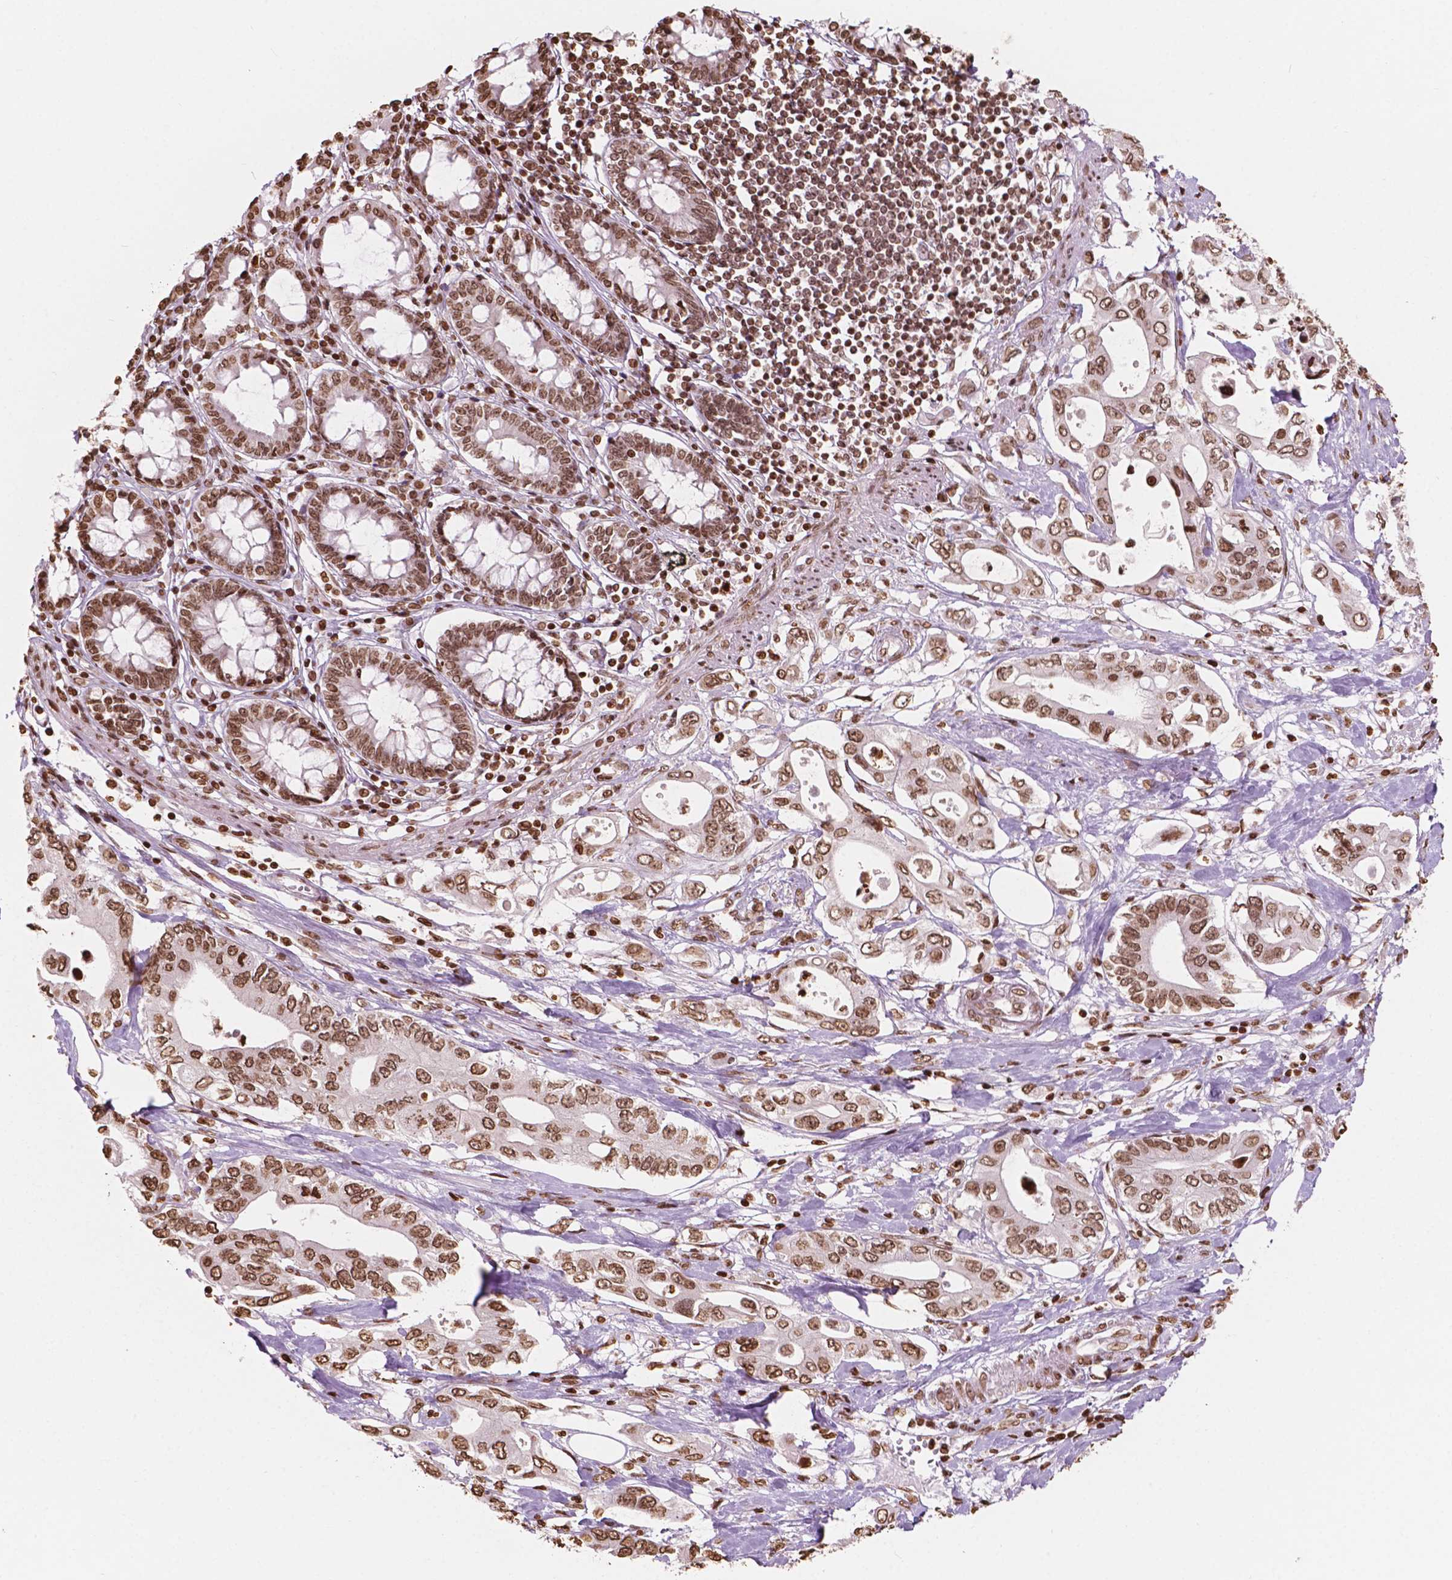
{"staining": {"intensity": "moderate", "quantity": ">75%", "location": "nuclear"}, "tissue": "pancreatic cancer", "cell_type": "Tumor cells", "image_type": "cancer", "snomed": [{"axis": "morphology", "description": "Adenocarcinoma, NOS"}, {"axis": "topography", "description": "Pancreas"}], "caption": "Protein staining exhibits moderate nuclear positivity in about >75% of tumor cells in pancreatic adenocarcinoma. (IHC, brightfield microscopy, high magnification).", "gene": "H3C7", "patient": {"sex": "female", "age": 63}}